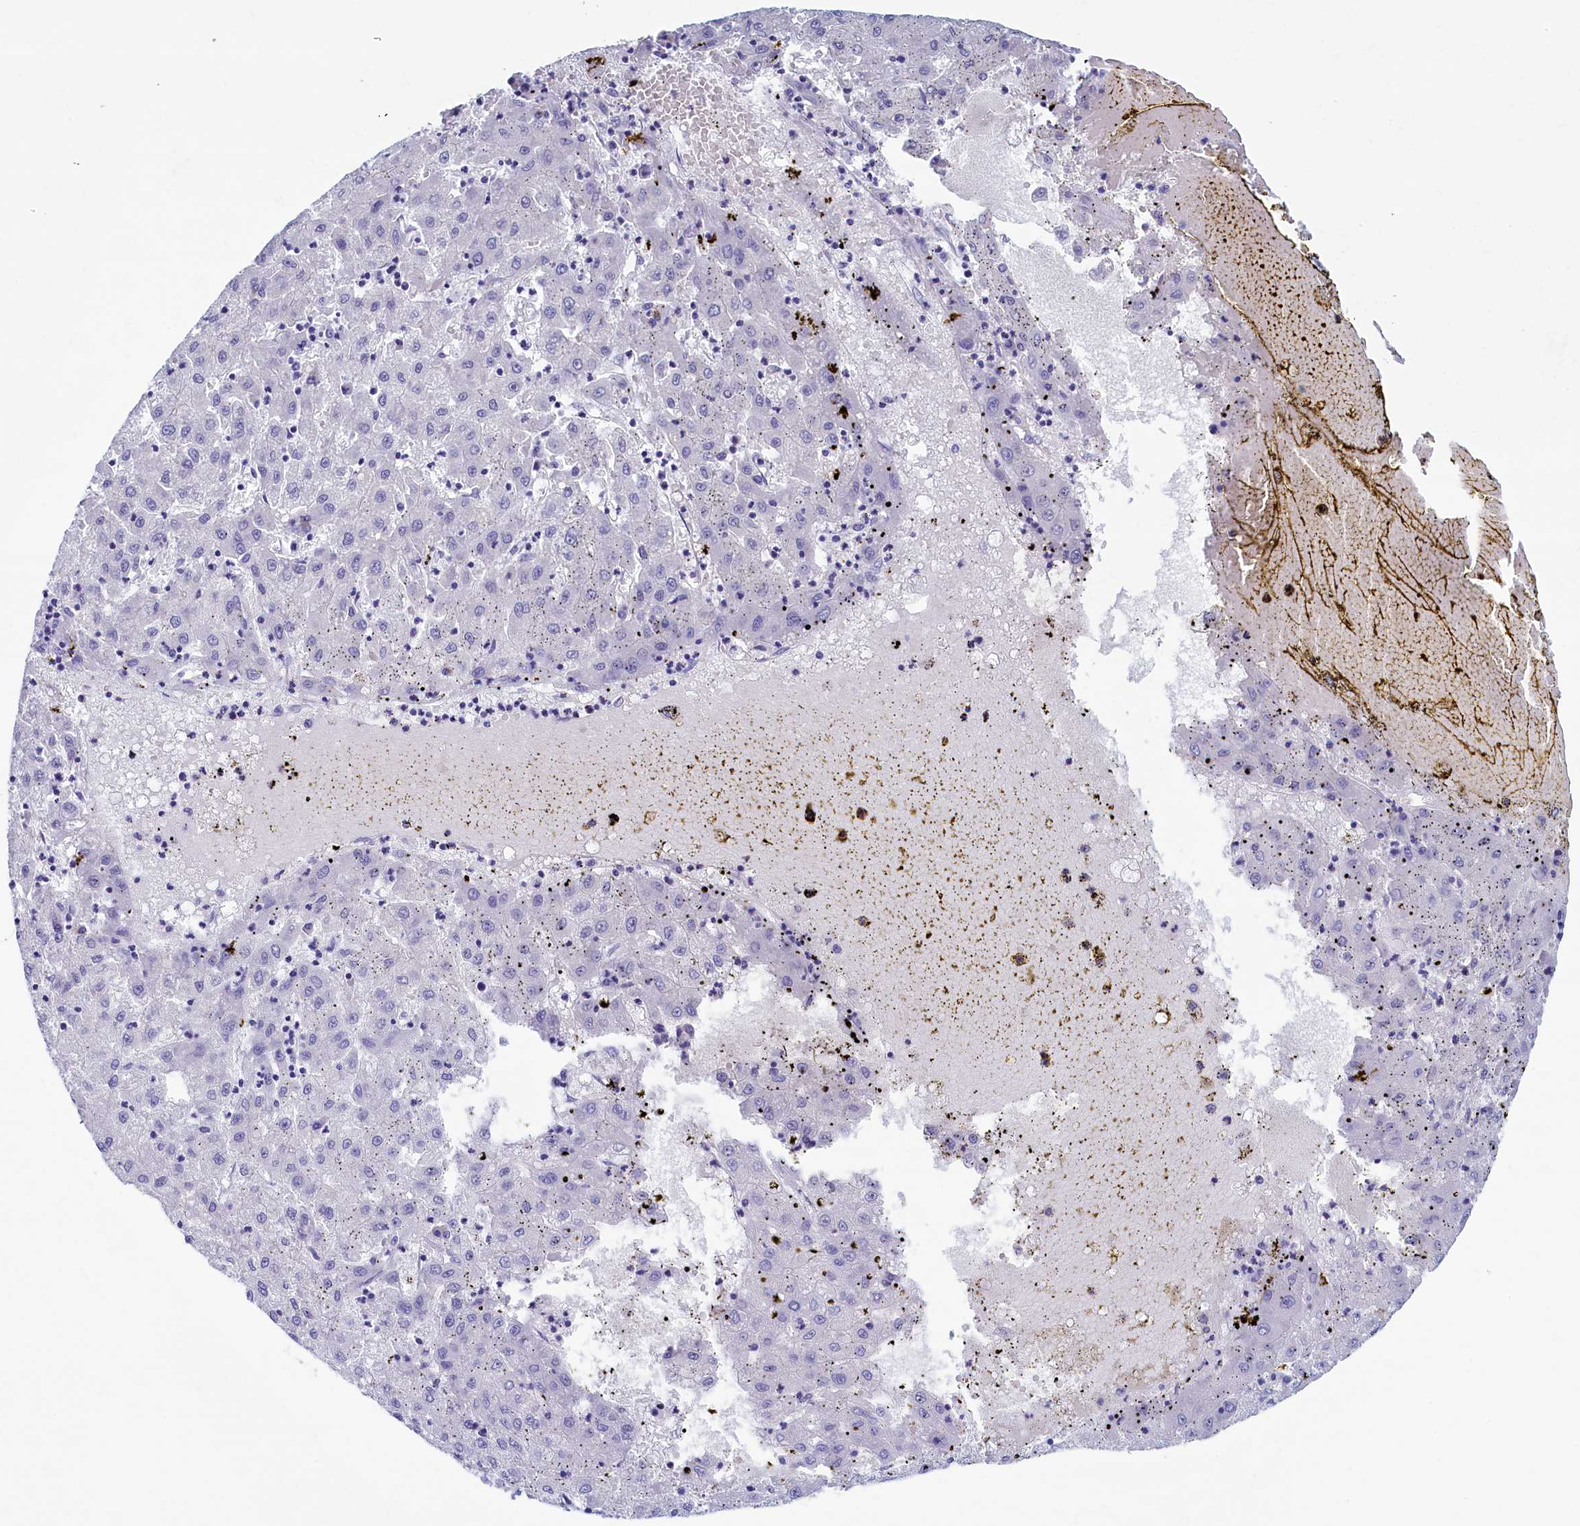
{"staining": {"intensity": "negative", "quantity": "none", "location": "none"}, "tissue": "liver cancer", "cell_type": "Tumor cells", "image_type": "cancer", "snomed": [{"axis": "morphology", "description": "Carcinoma, Hepatocellular, NOS"}, {"axis": "topography", "description": "Liver"}], "caption": "This histopathology image is of liver cancer (hepatocellular carcinoma) stained with immunohistochemistry to label a protein in brown with the nuclei are counter-stained blue. There is no positivity in tumor cells.", "gene": "SKA3", "patient": {"sex": "male", "age": 72}}